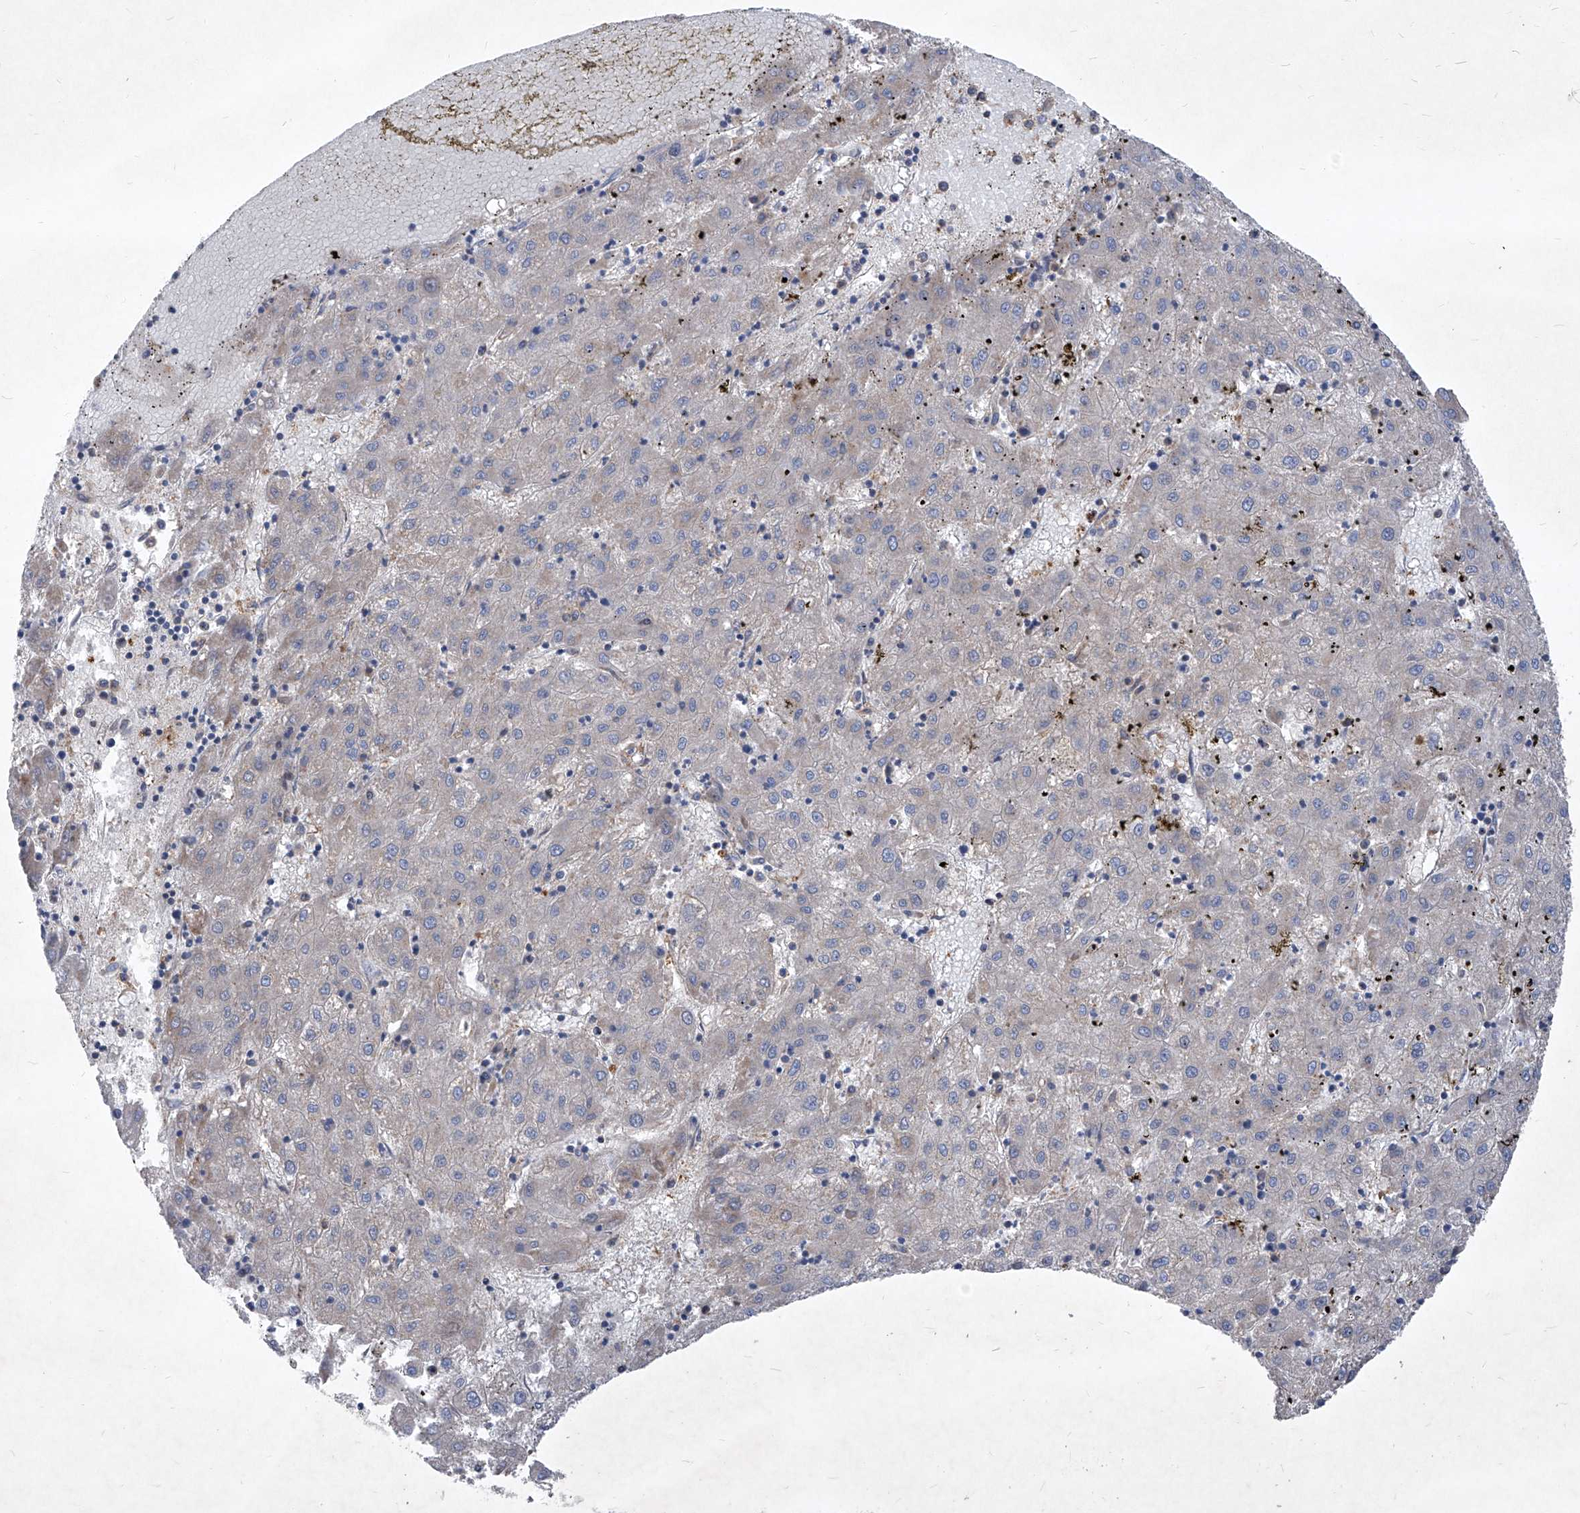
{"staining": {"intensity": "negative", "quantity": "none", "location": "none"}, "tissue": "liver cancer", "cell_type": "Tumor cells", "image_type": "cancer", "snomed": [{"axis": "morphology", "description": "Carcinoma, Hepatocellular, NOS"}, {"axis": "topography", "description": "Liver"}], "caption": "The photomicrograph shows no significant expression in tumor cells of liver cancer.", "gene": "EPHA8", "patient": {"sex": "male", "age": 72}}